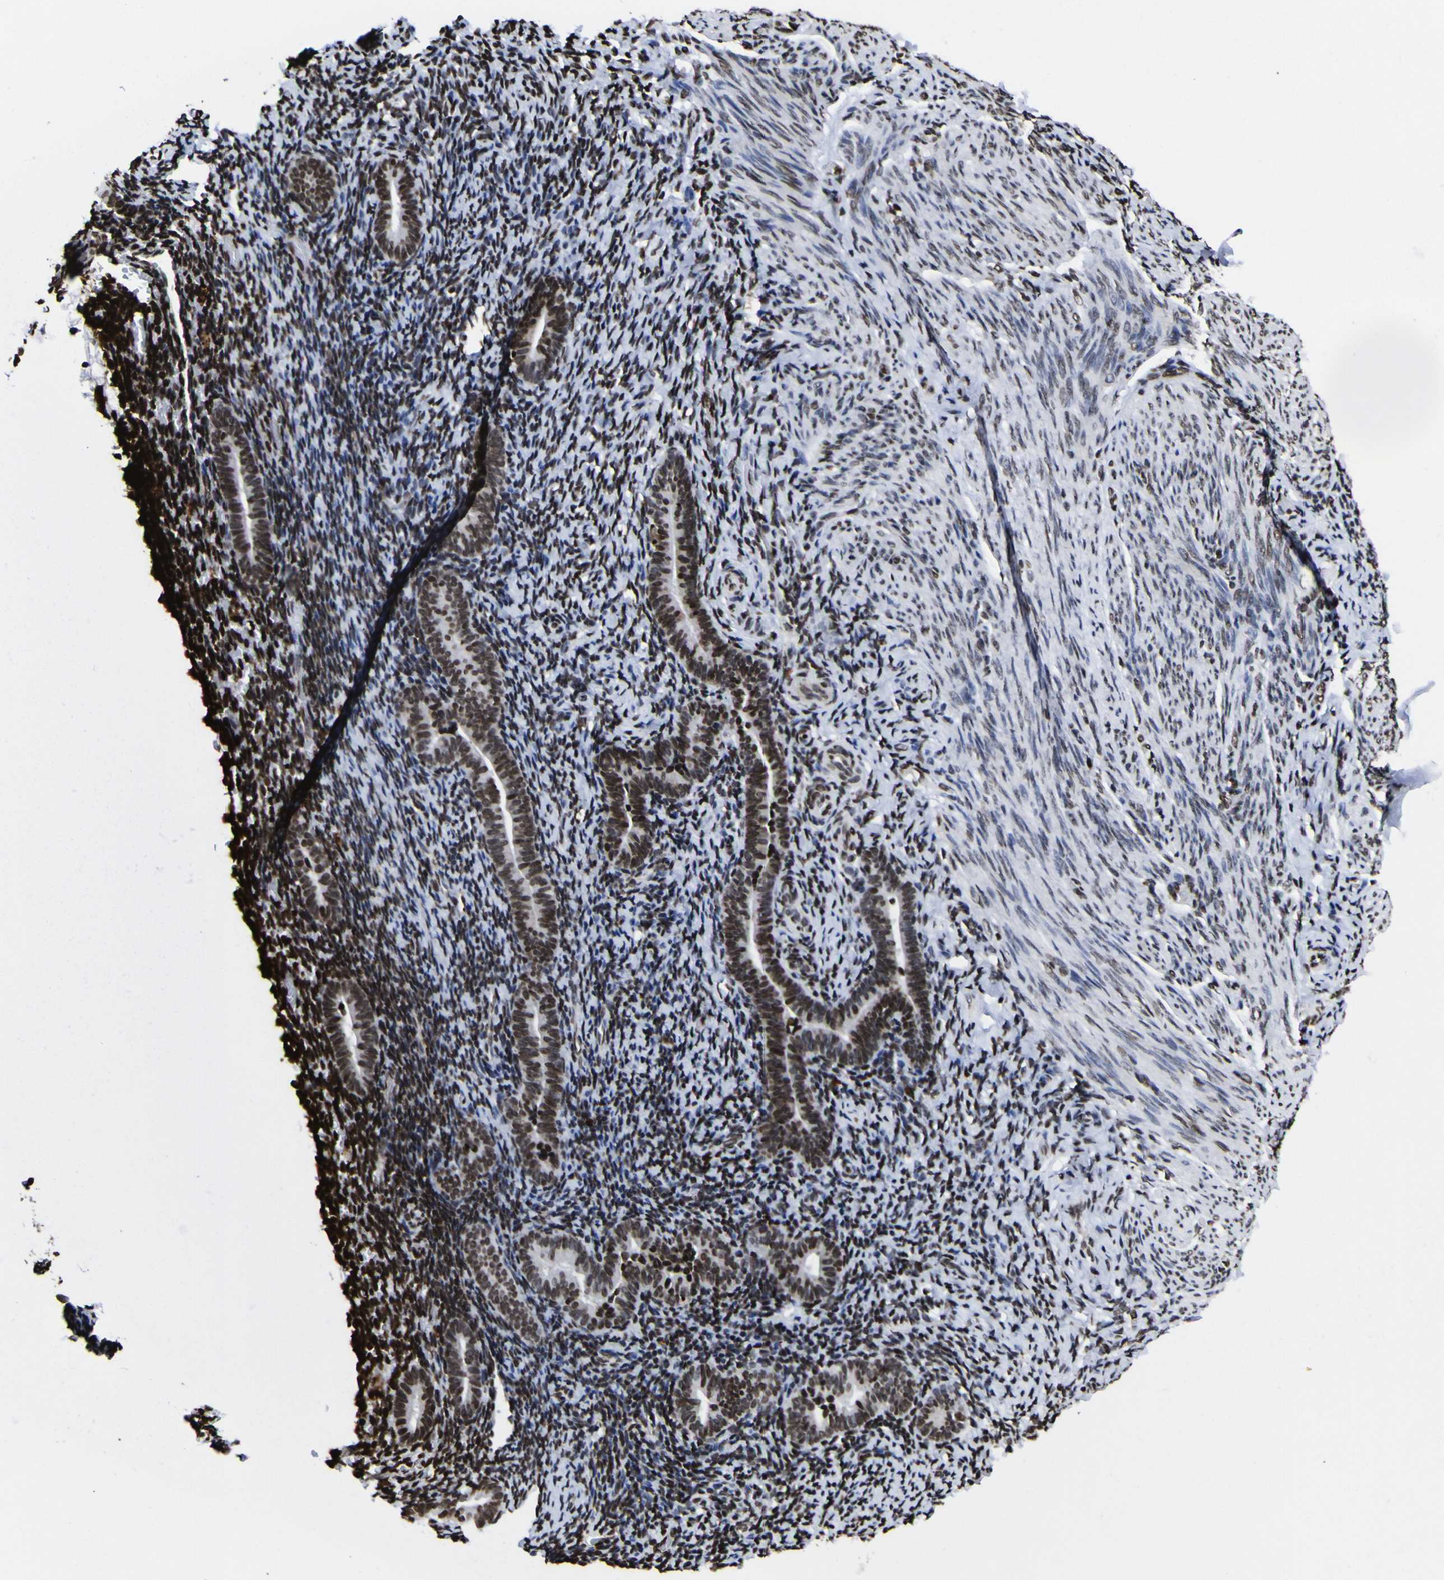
{"staining": {"intensity": "strong", "quantity": "25%-75%", "location": "nuclear"}, "tissue": "endometrium", "cell_type": "Cells in endometrial stroma", "image_type": "normal", "snomed": [{"axis": "morphology", "description": "Normal tissue, NOS"}, {"axis": "topography", "description": "Endometrium"}], "caption": "IHC of normal human endometrium shows high levels of strong nuclear staining in approximately 25%-75% of cells in endometrial stroma. Nuclei are stained in blue.", "gene": "PIAS1", "patient": {"sex": "female", "age": 51}}